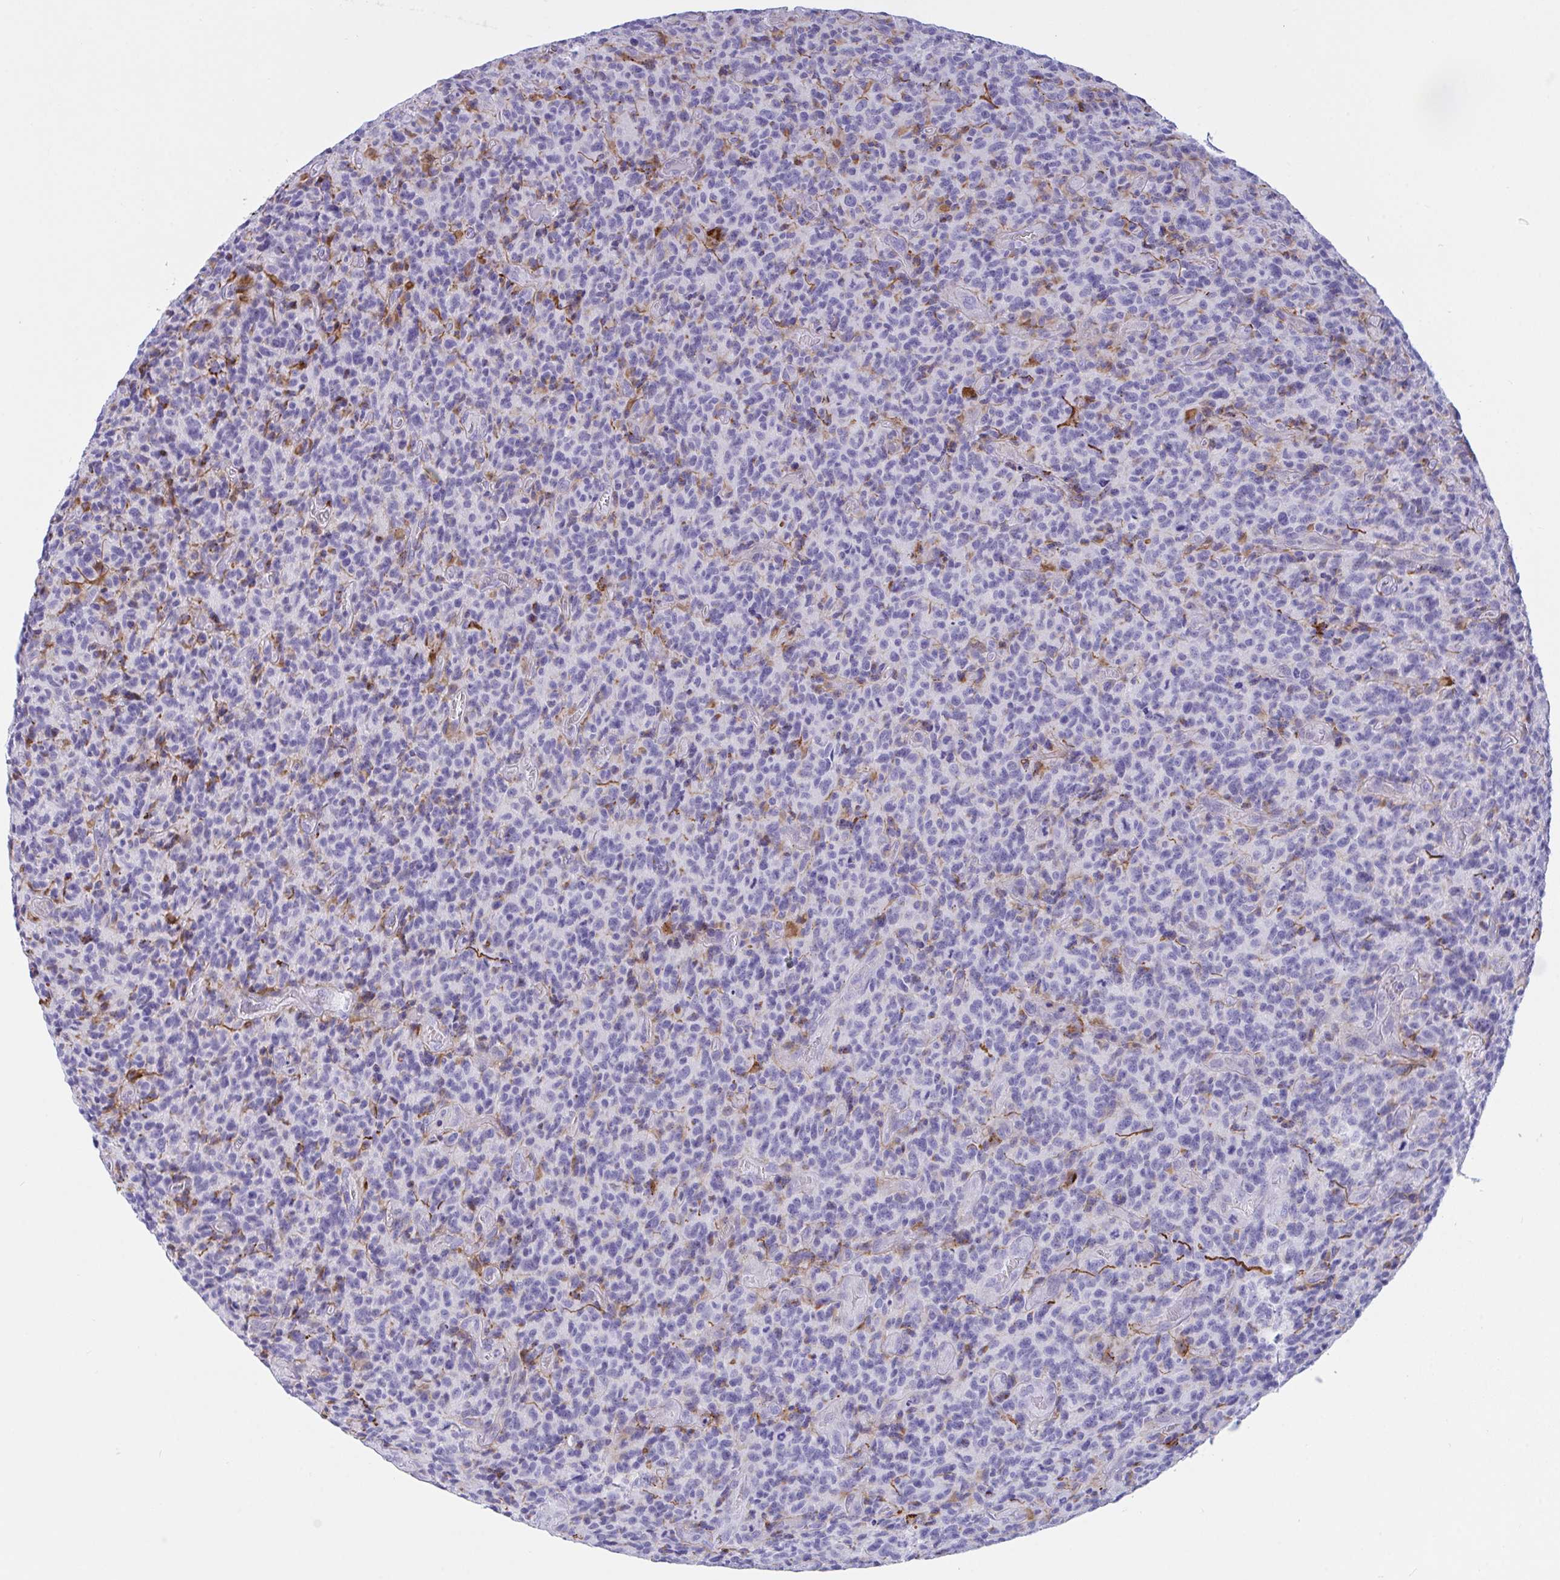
{"staining": {"intensity": "negative", "quantity": "none", "location": "none"}, "tissue": "glioma", "cell_type": "Tumor cells", "image_type": "cancer", "snomed": [{"axis": "morphology", "description": "Glioma, malignant, High grade"}, {"axis": "topography", "description": "Brain"}], "caption": "DAB immunohistochemical staining of malignant glioma (high-grade) displays no significant positivity in tumor cells.", "gene": "OXLD1", "patient": {"sex": "male", "age": 76}}